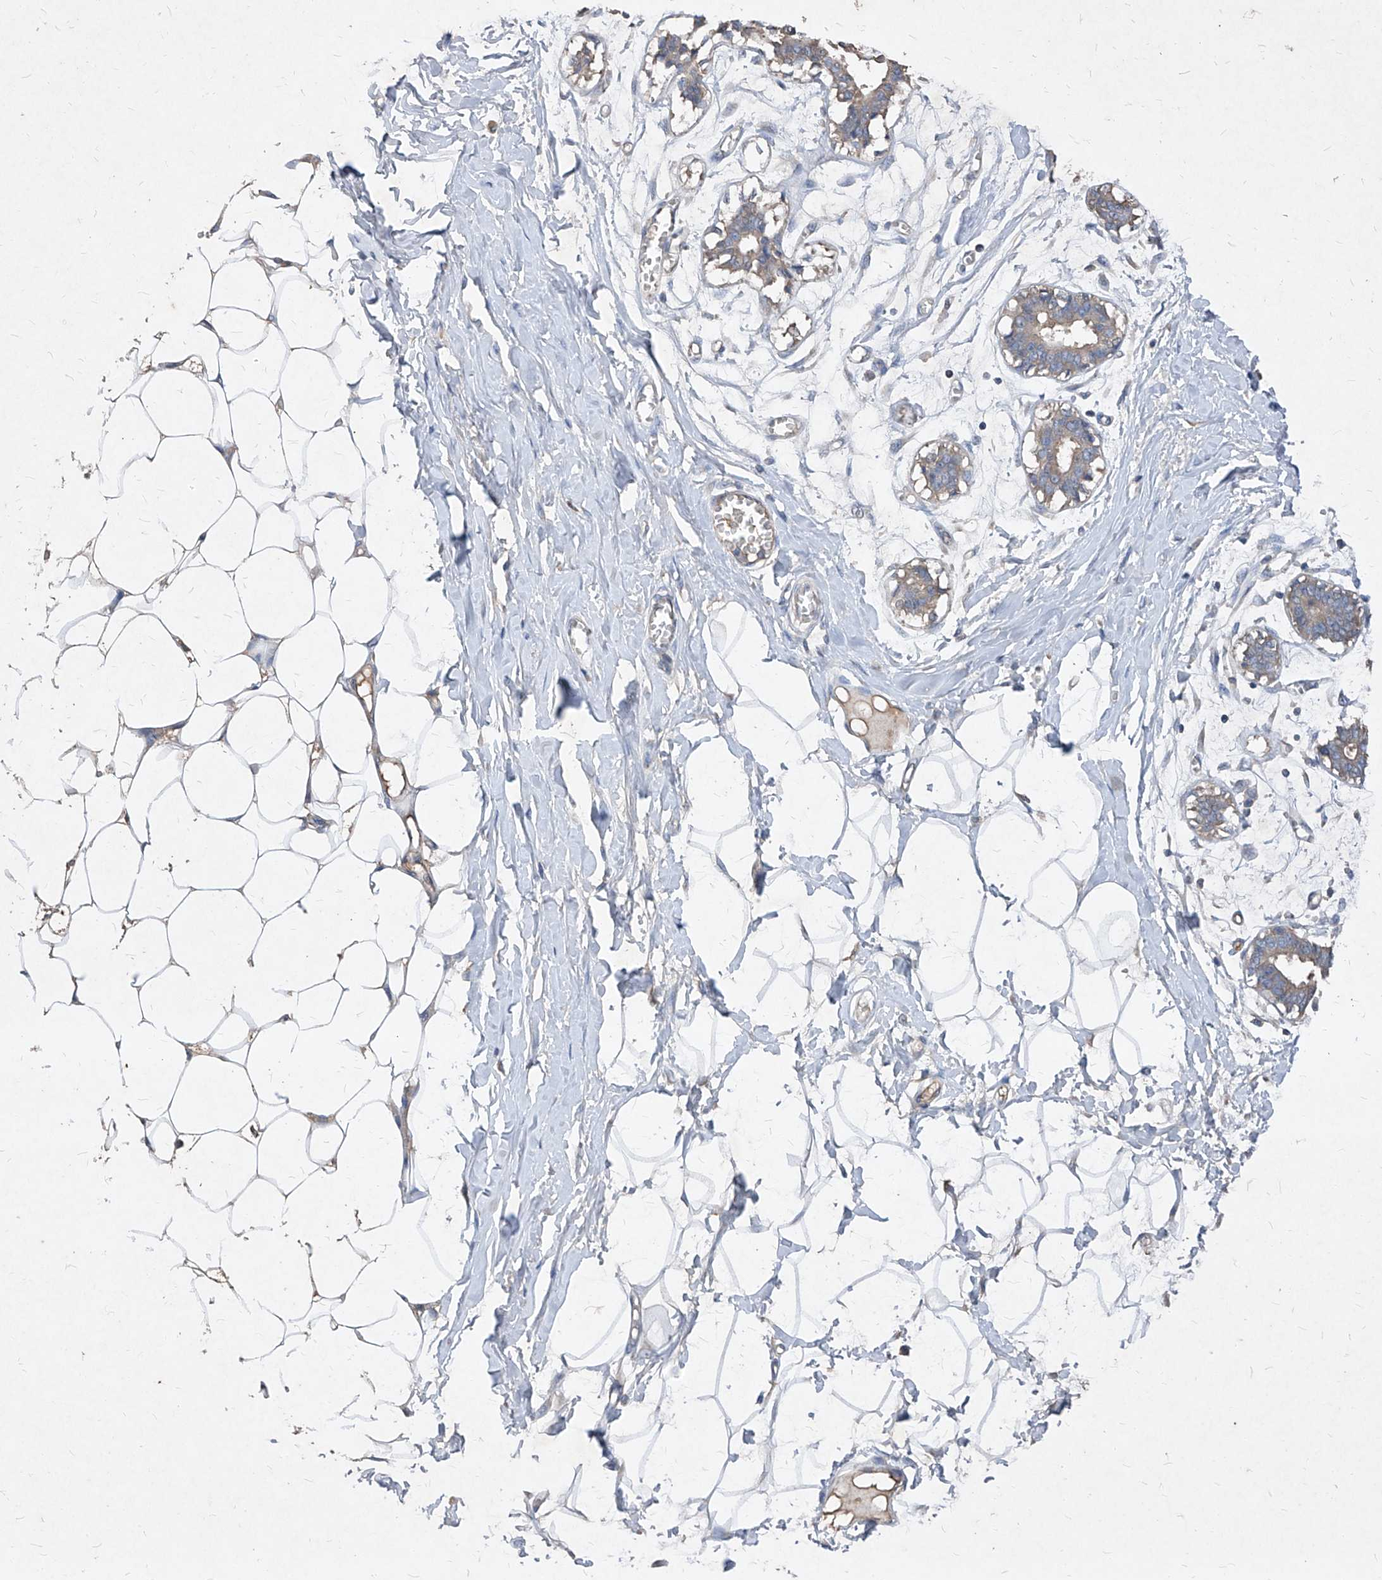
{"staining": {"intensity": "negative", "quantity": "none", "location": "none"}, "tissue": "breast", "cell_type": "Adipocytes", "image_type": "normal", "snomed": [{"axis": "morphology", "description": "Normal tissue, NOS"}, {"axis": "topography", "description": "Breast"}], "caption": "Protein analysis of unremarkable breast demonstrates no significant expression in adipocytes.", "gene": "SYNGR1", "patient": {"sex": "female", "age": 27}}